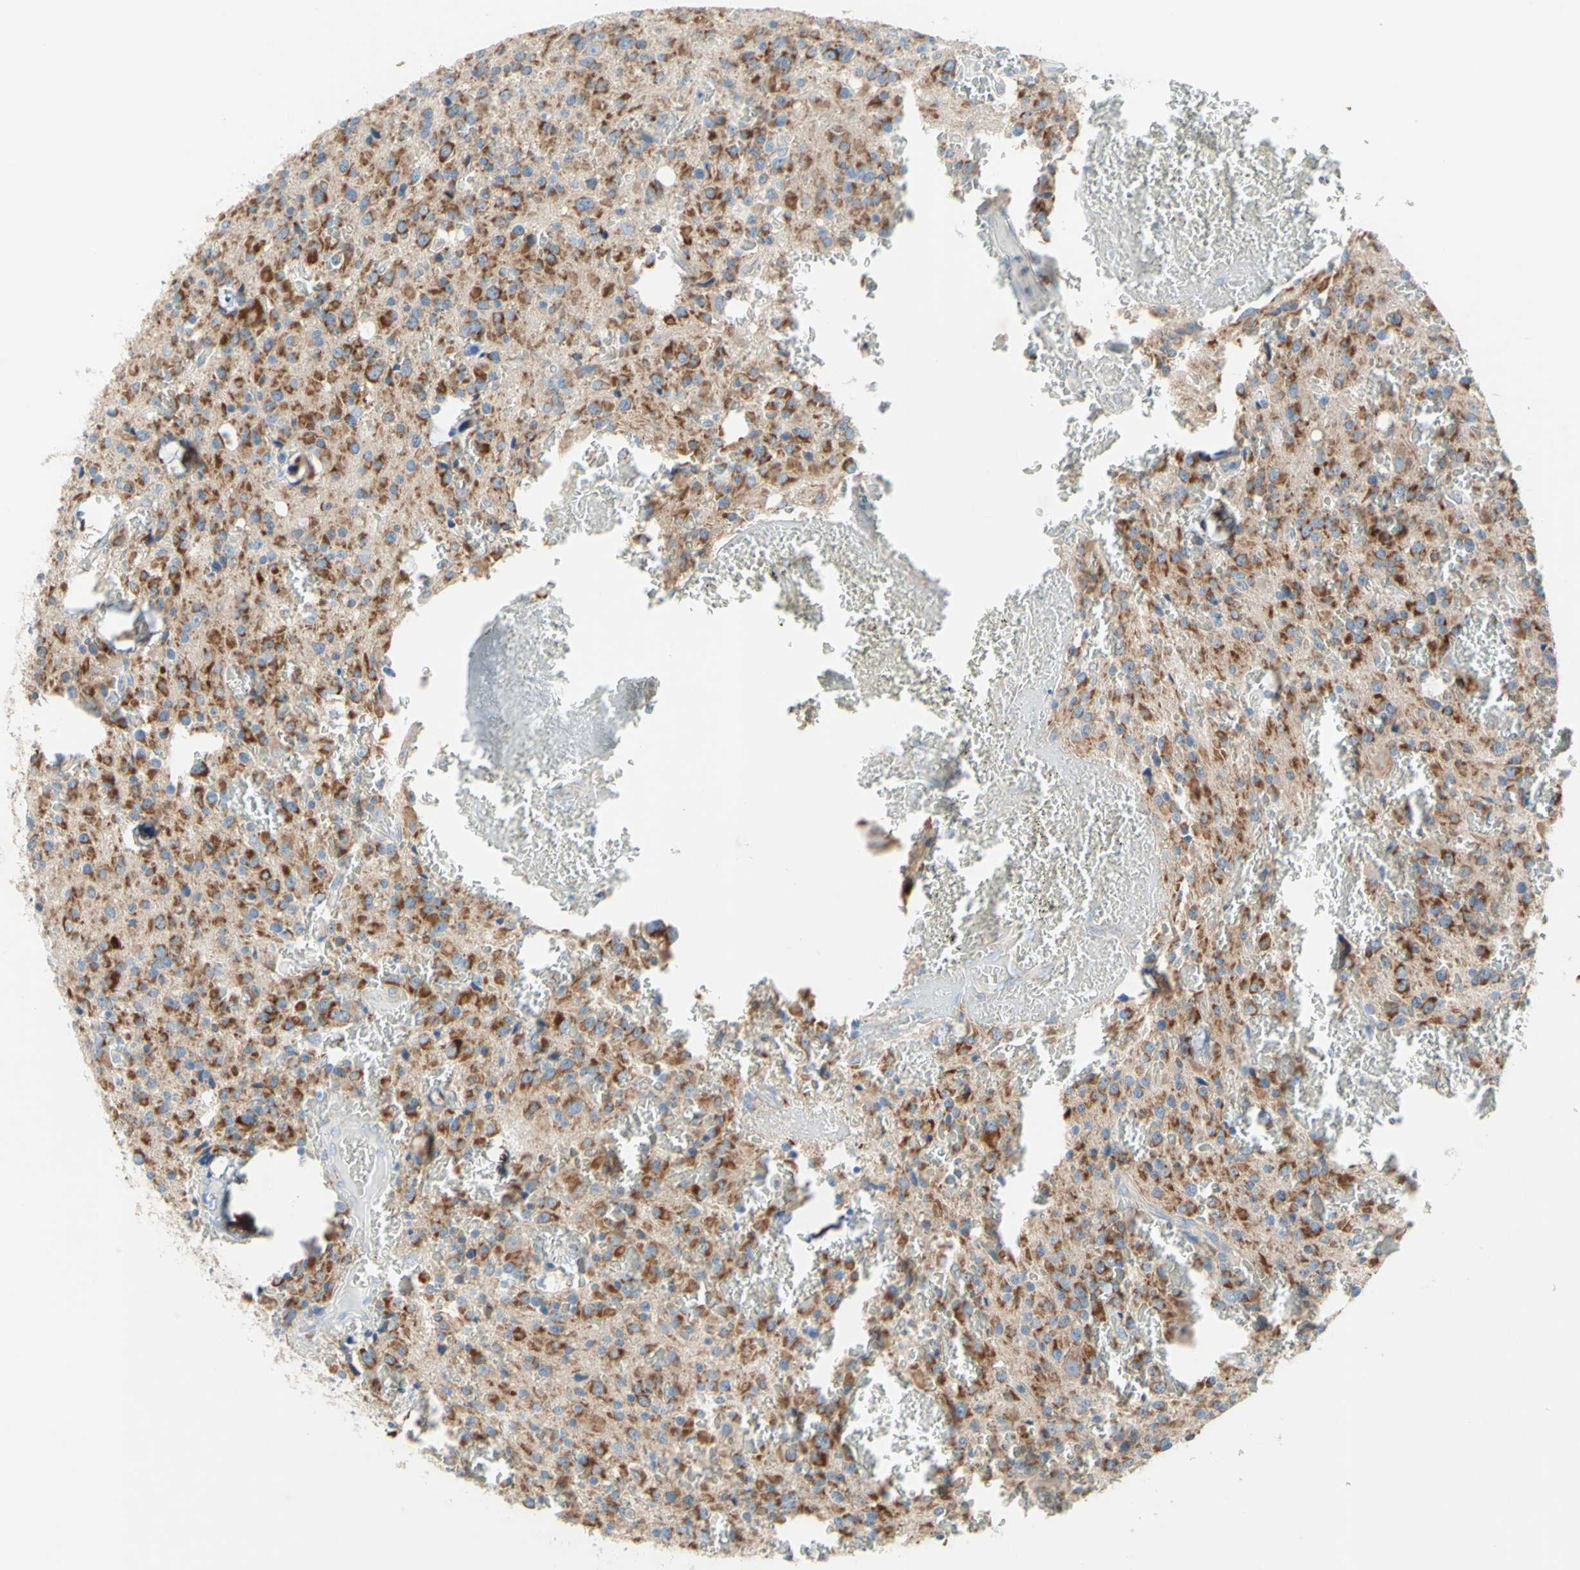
{"staining": {"intensity": "moderate", "quantity": ">75%", "location": "cytoplasmic/membranous"}, "tissue": "glioma", "cell_type": "Tumor cells", "image_type": "cancer", "snomed": [{"axis": "morphology", "description": "Glioma, malignant, Low grade"}, {"axis": "topography", "description": "Brain"}], "caption": "There is medium levels of moderate cytoplasmic/membranous staining in tumor cells of glioma, as demonstrated by immunohistochemical staining (brown color).", "gene": "MFF", "patient": {"sex": "male", "age": 58}}